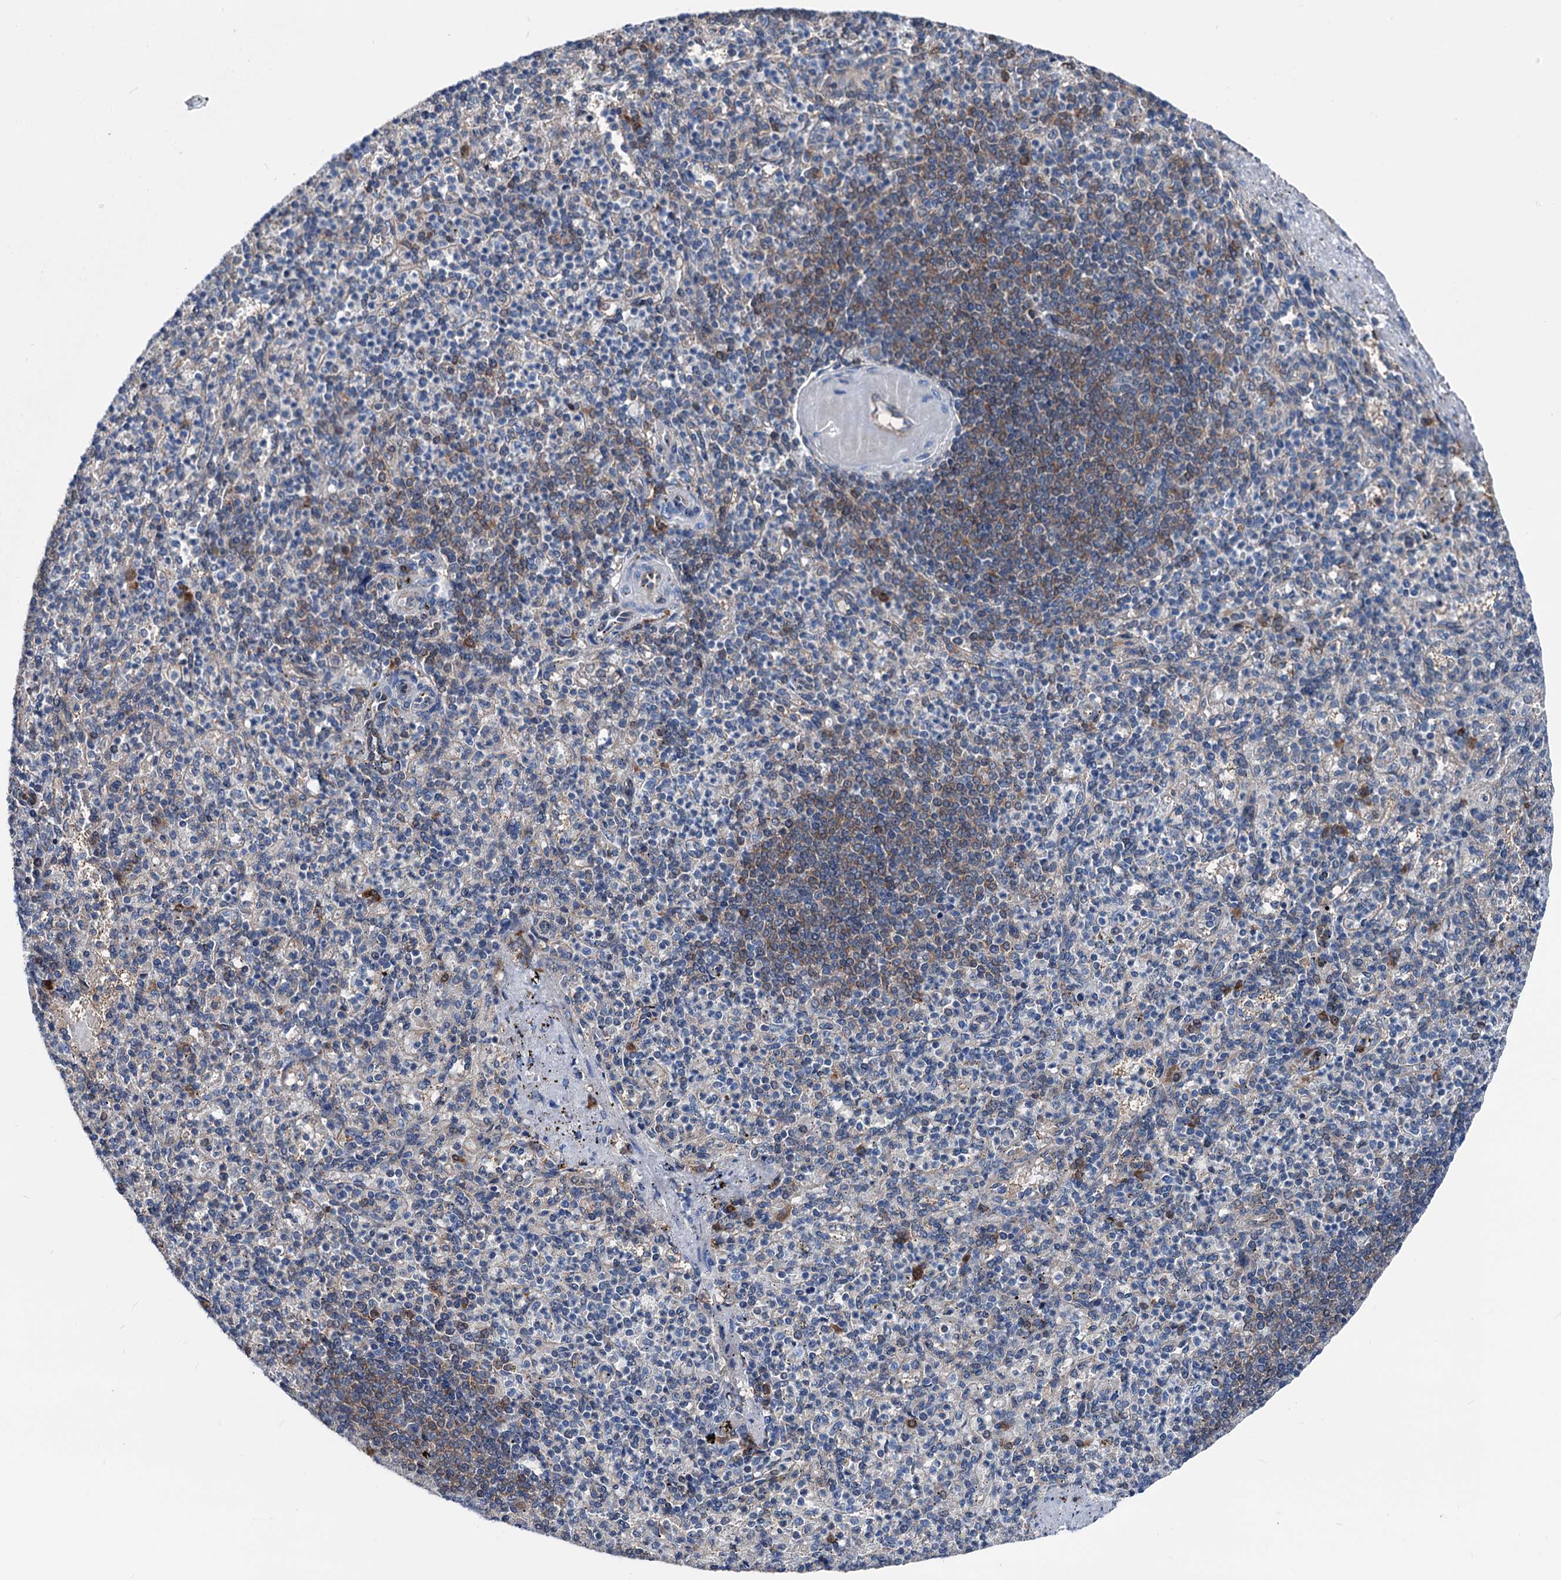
{"staining": {"intensity": "moderate", "quantity": "<25%", "location": "cytoplasmic/membranous,nuclear"}, "tissue": "spleen", "cell_type": "Cells in red pulp", "image_type": "normal", "snomed": [{"axis": "morphology", "description": "Normal tissue, NOS"}, {"axis": "topography", "description": "Spleen"}], "caption": "Benign spleen demonstrates moderate cytoplasmic/membranous,nuclear staining in about <25% of cells in red pulp, visualized by immunohistochemistry.", "gene": "GLO1", "patient": {"sex": "female", "age": 74}}